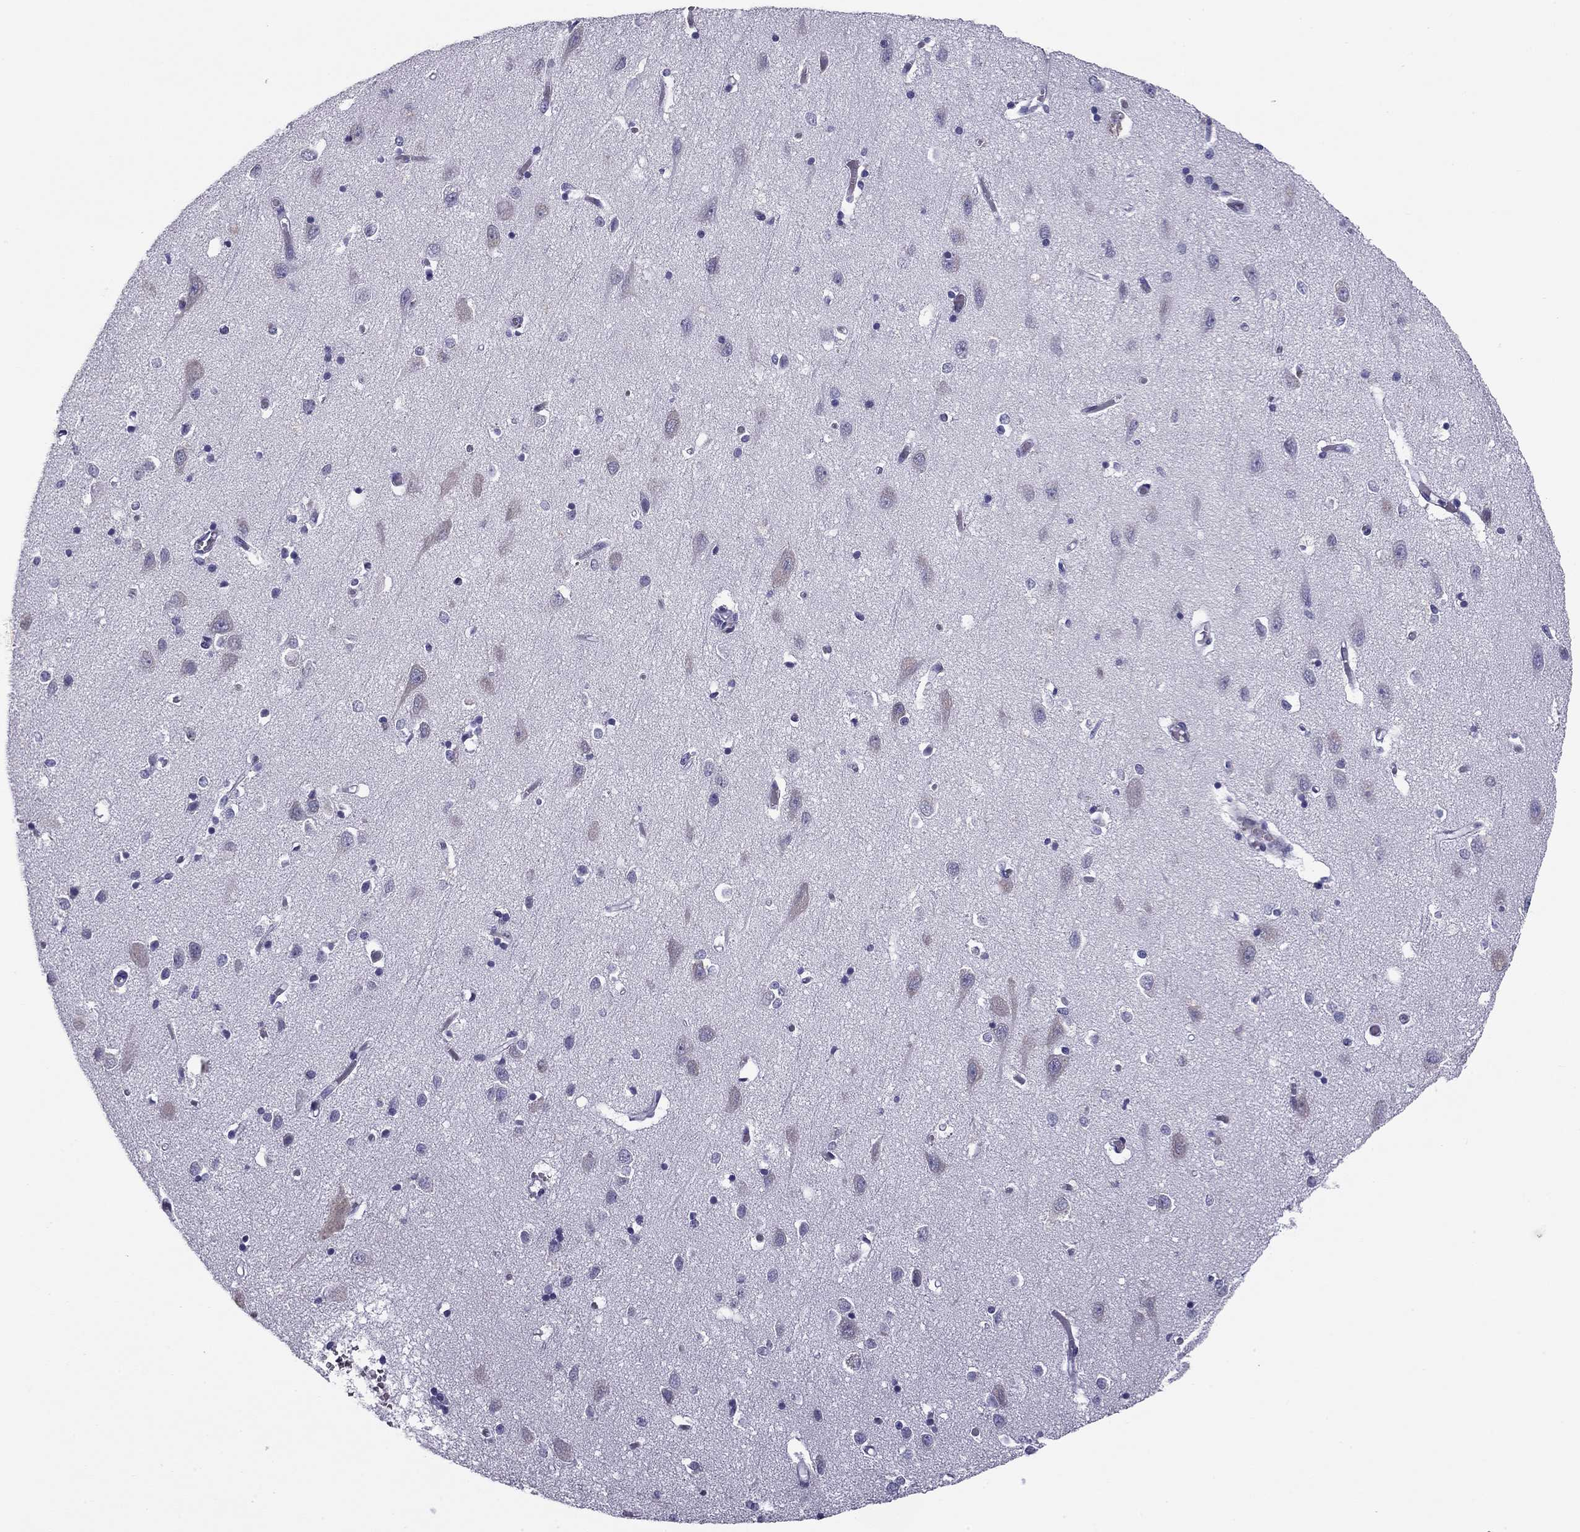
{"staining": {"intensity": "negative", "quantity": "none", "location": "none"}, "tissue": "cerebral cortex", "cell_type": "Endothelial cells", "image_type": "normal", "snomed": [{"axis": "morphology", "description": "Normal tissue, NOS"}, {"axis": "topography", "description": "Cerebral cortex"}], "caption": "DAB immunohistochemical staining of normal cerebral cortex demonstrates no significant positivity in endothelial cells. The staining was performed using DAB to visualize the protein expression in brown, while the nuclei were stained in blue with hematoxylin (Magnification: 20x).", "gene": "TMED3", "patient": {"sex": "male", "age": 70}}